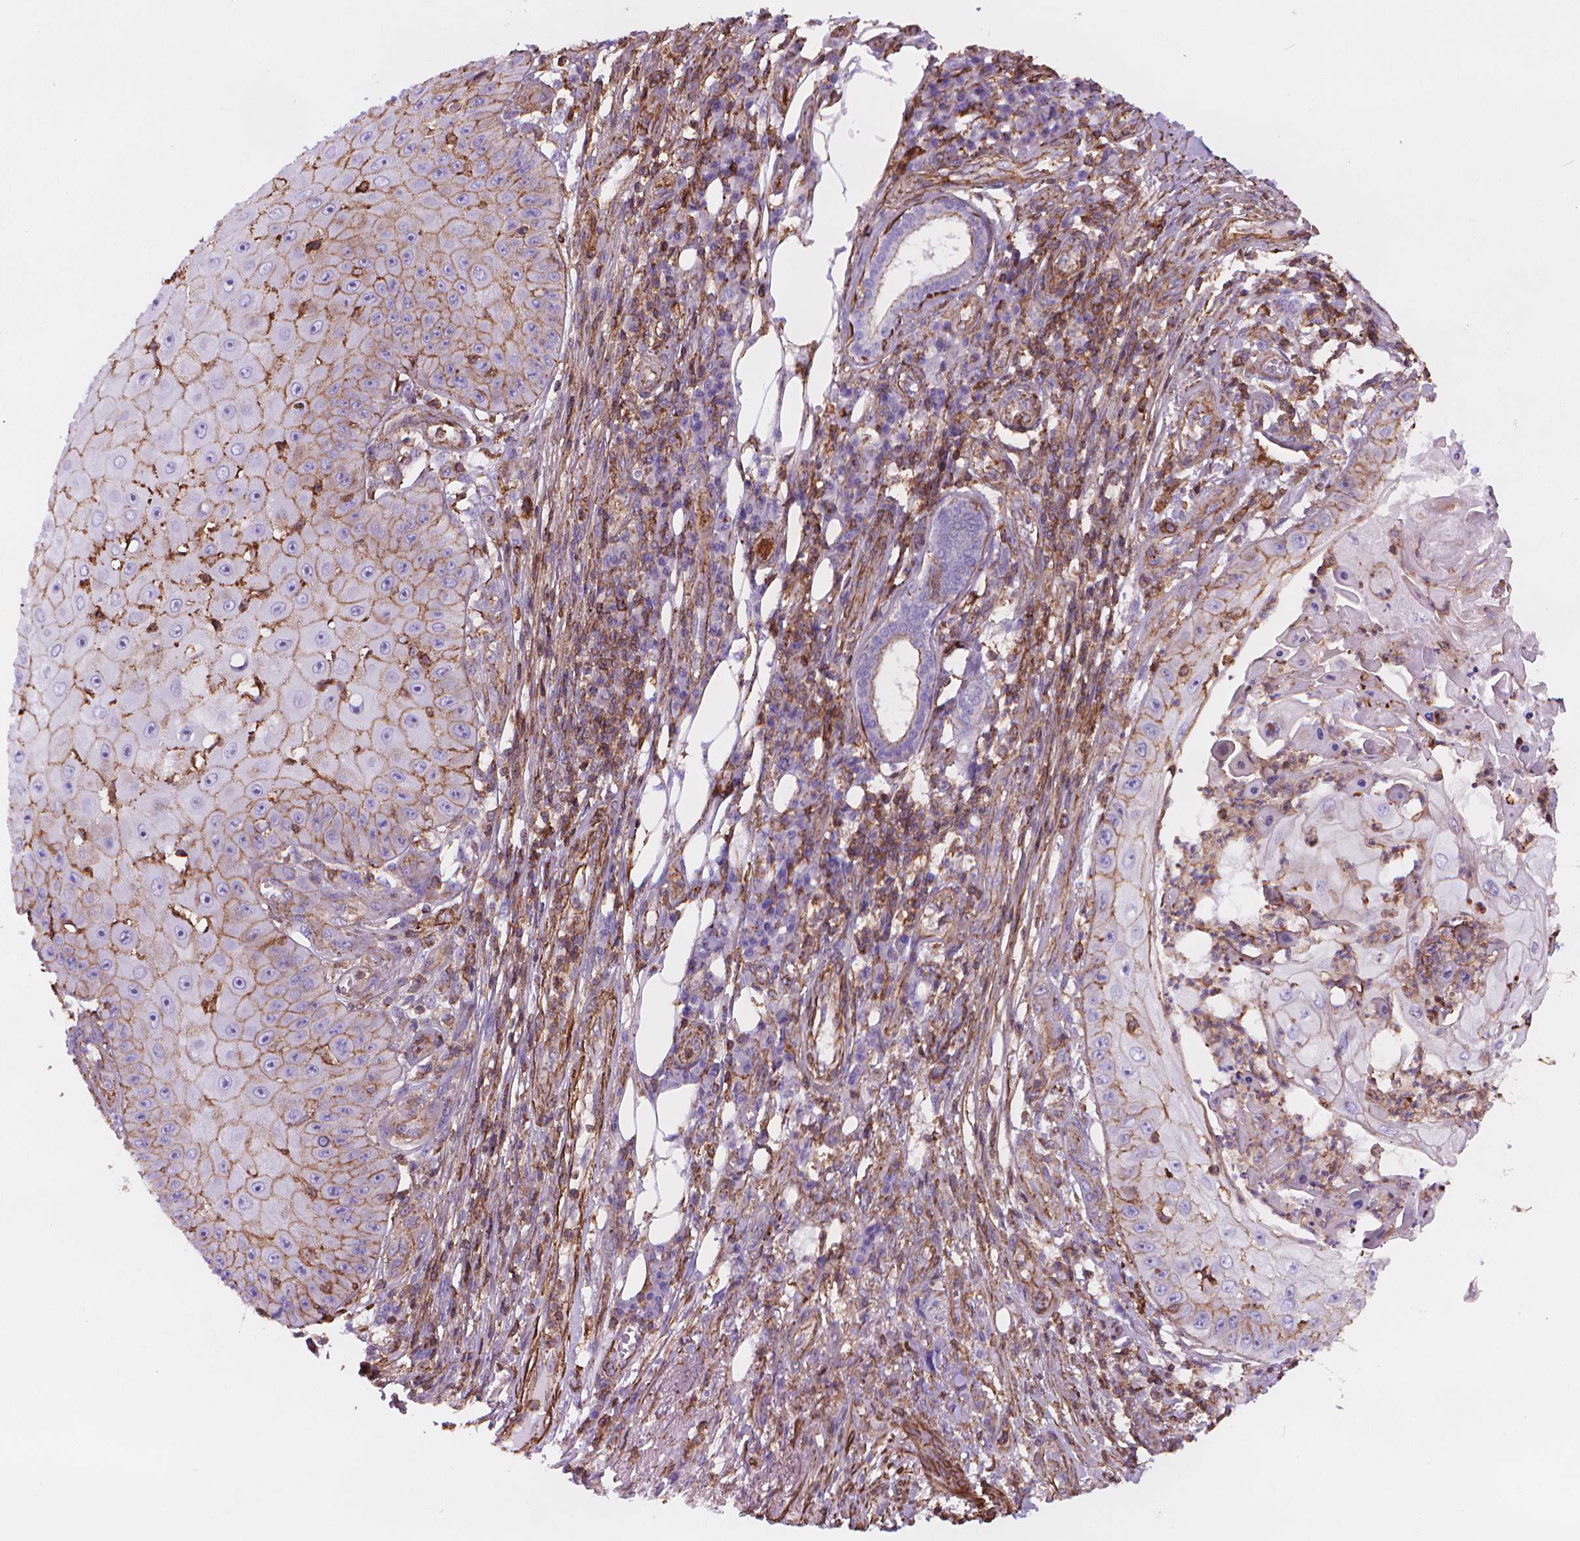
{"staining": {"intensity": "moderate", "quantity": "<25%", "location": "cytoplasmic/membranous"}, "tissue": "skin cancer", "cell_type": "Tumor cells", "image_type": "cancer", "snomed": [{"axis": "morphology", "description": "Squamous cell carcinoma, NOS"}, {"axis": "topography", "description": "Skin"}], "caption": "Squamous cell carcinoma (skin) was stained to show a protein in brown. There is low levels of moderate cytoplasmic/membranous expression in about <25% of tumor cells. (Stains: DAB (3,3'-diaminobenzidine) in brown, nuclei in blue, Microscopy: brightfield microscopy at high magnification).", "gene": "PATJ", "patient": {"sex": "male", "age": 70}}